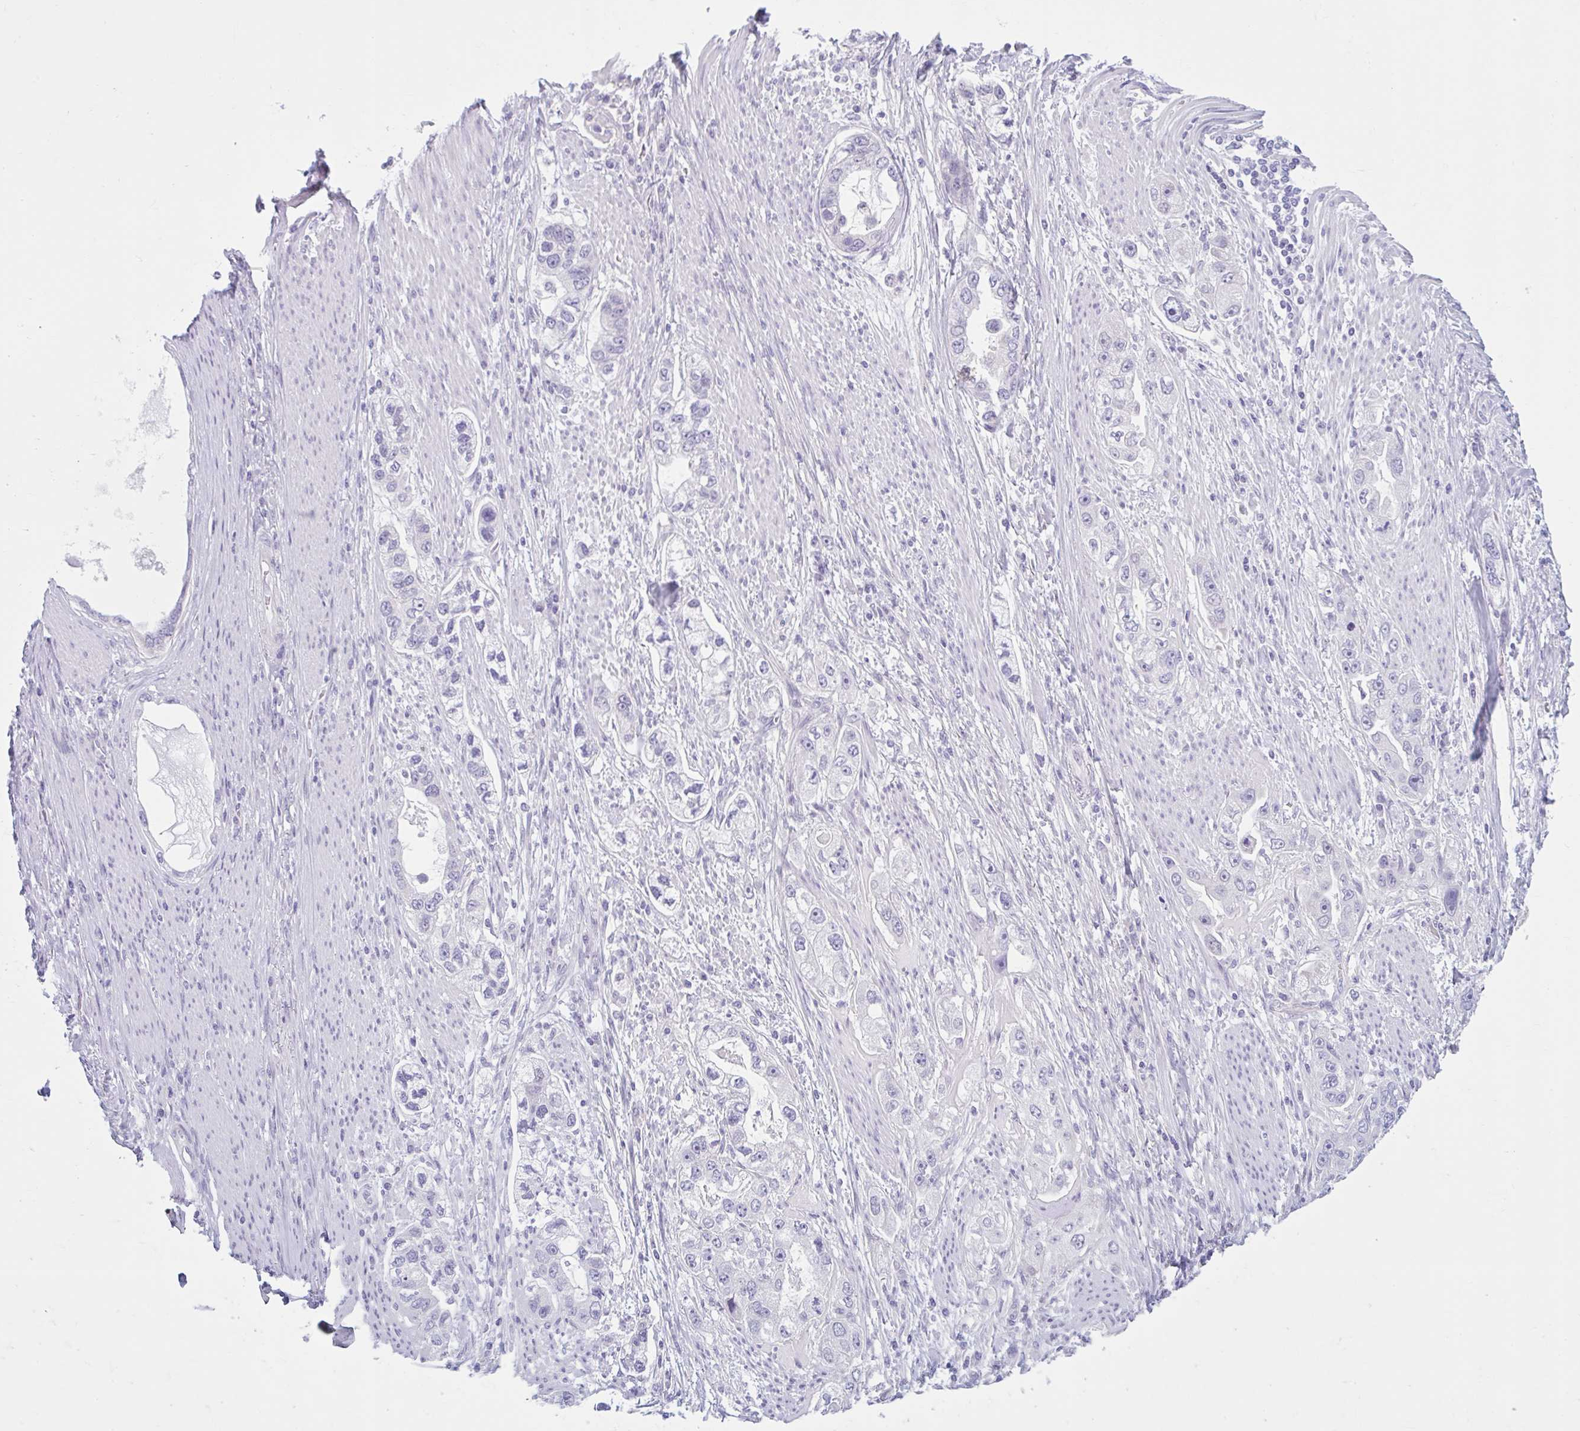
{"staining": {"intensity": "negative", "quantity": "none", "location": "none"}, "tissue": "stomach cancer", "cell_type": "Tumor cells", "image_type": "cancer", "snomed": [{"axis": "morphology", "description": "Adenocarcinoma, NOS"}, {"axis": "topography", "description": "Stomach, lower"}], "caption": "DAB (3,3'-diaminobenzidine) immunohistochemical staining of adenocarcinoma (stomach) displays no significant expression in tumor cells.", "gene": "CEP120", "patient": {"sex": "female", "age": 93}}